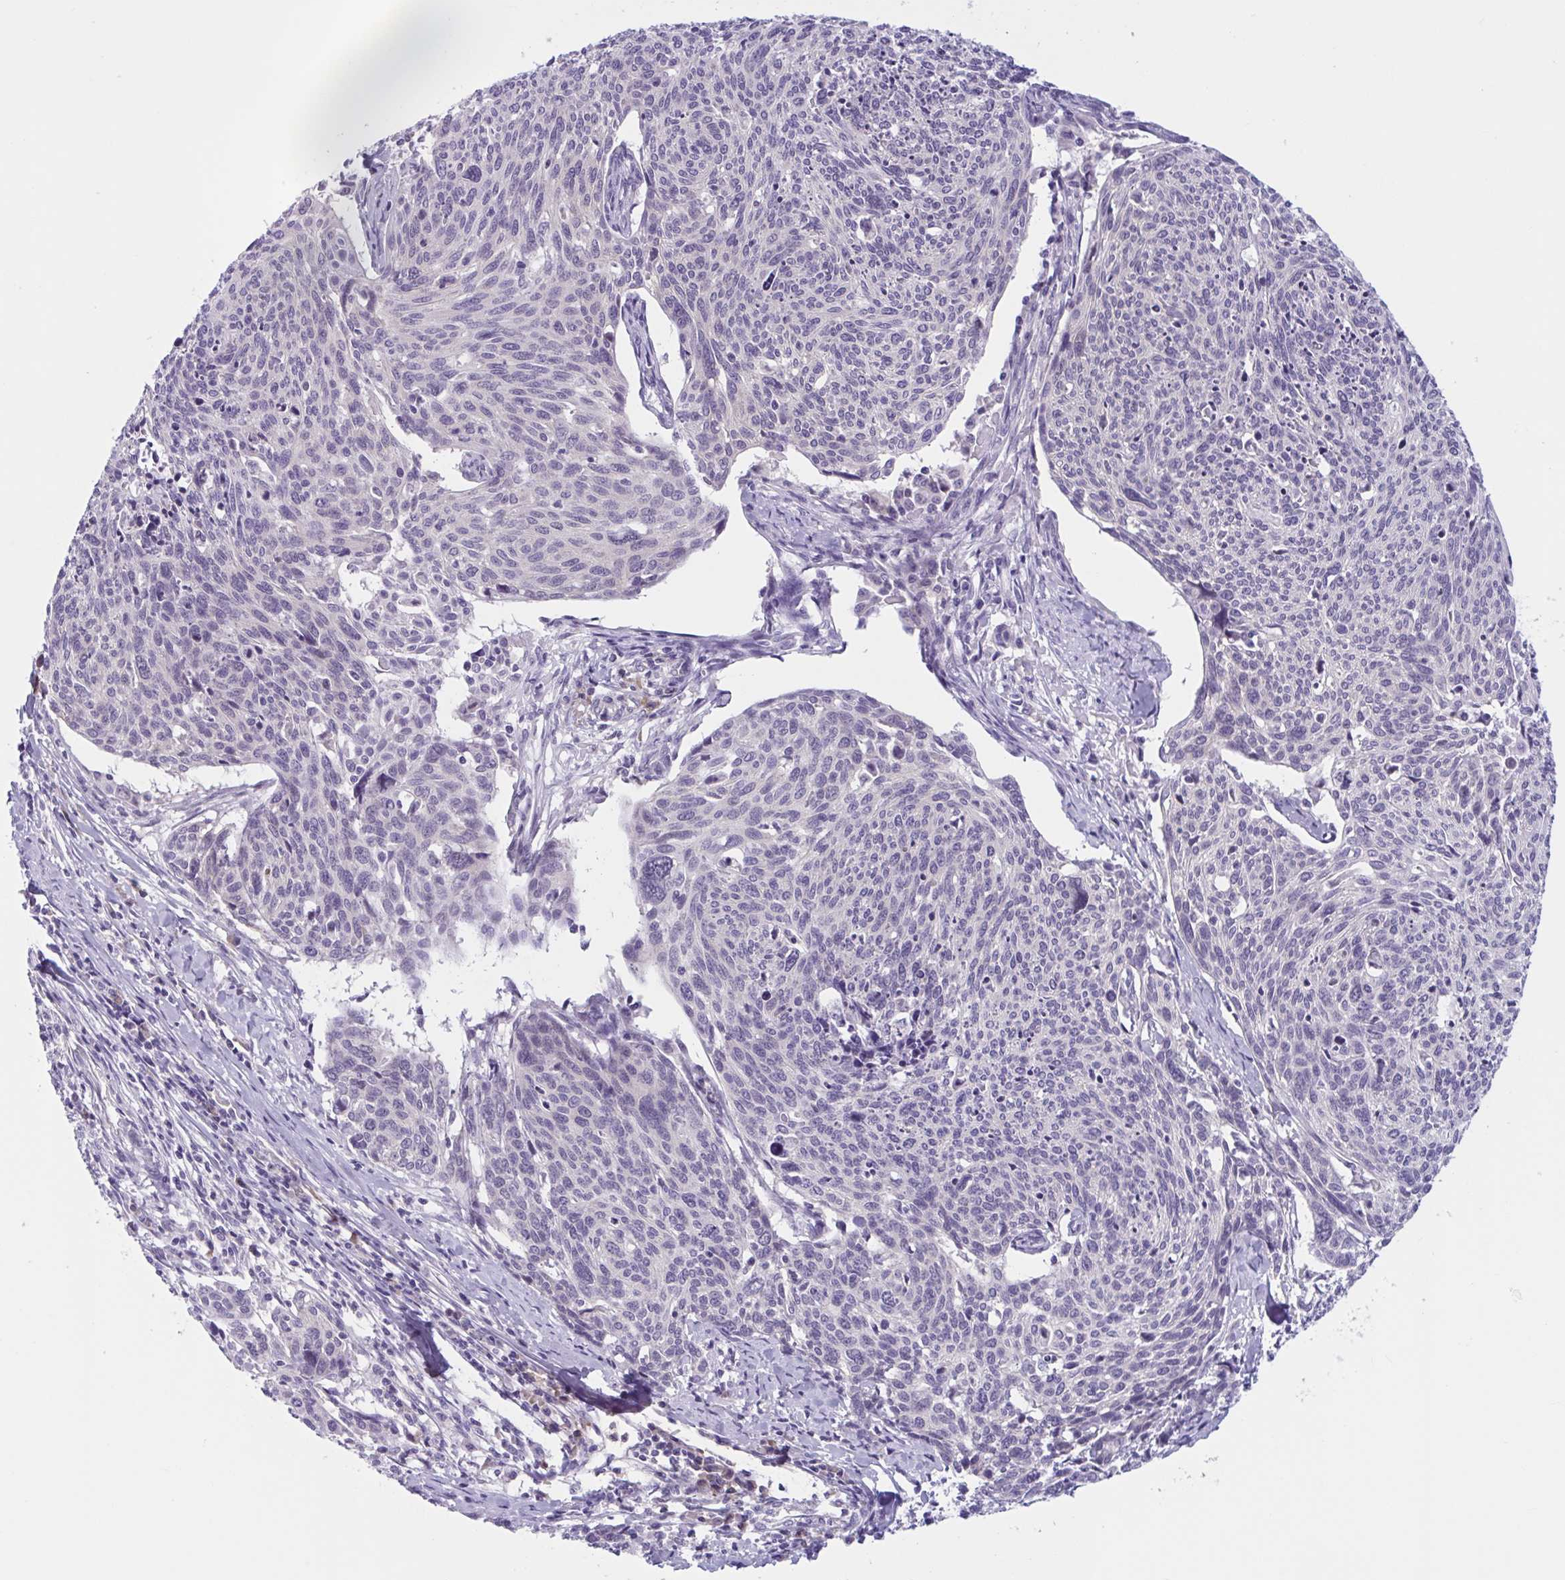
{"staining": {"intensity": "negative", "quantity": "none", "location": "none"}, "tissue": "cervical cancer", "cell_type": "Tumor cells", "image_type": "cancer", "snomed": [{"axis": "morphology", "description": "Squamous cell carcinoma, NOS"}, {"axis": "topography", "description": "Cervix"}], "caption": "A photomicrograph of cervical squamous cell carcinoma stained for a protein shows no brown staining in tumor cells. (Stains: DAB immunohistochemistry with hematoxylin counter stain, Microscopy: brightfield microscopy at high magnification).", "gene": "WNT9B", "patient": {"sex": "female", "age": 49}}